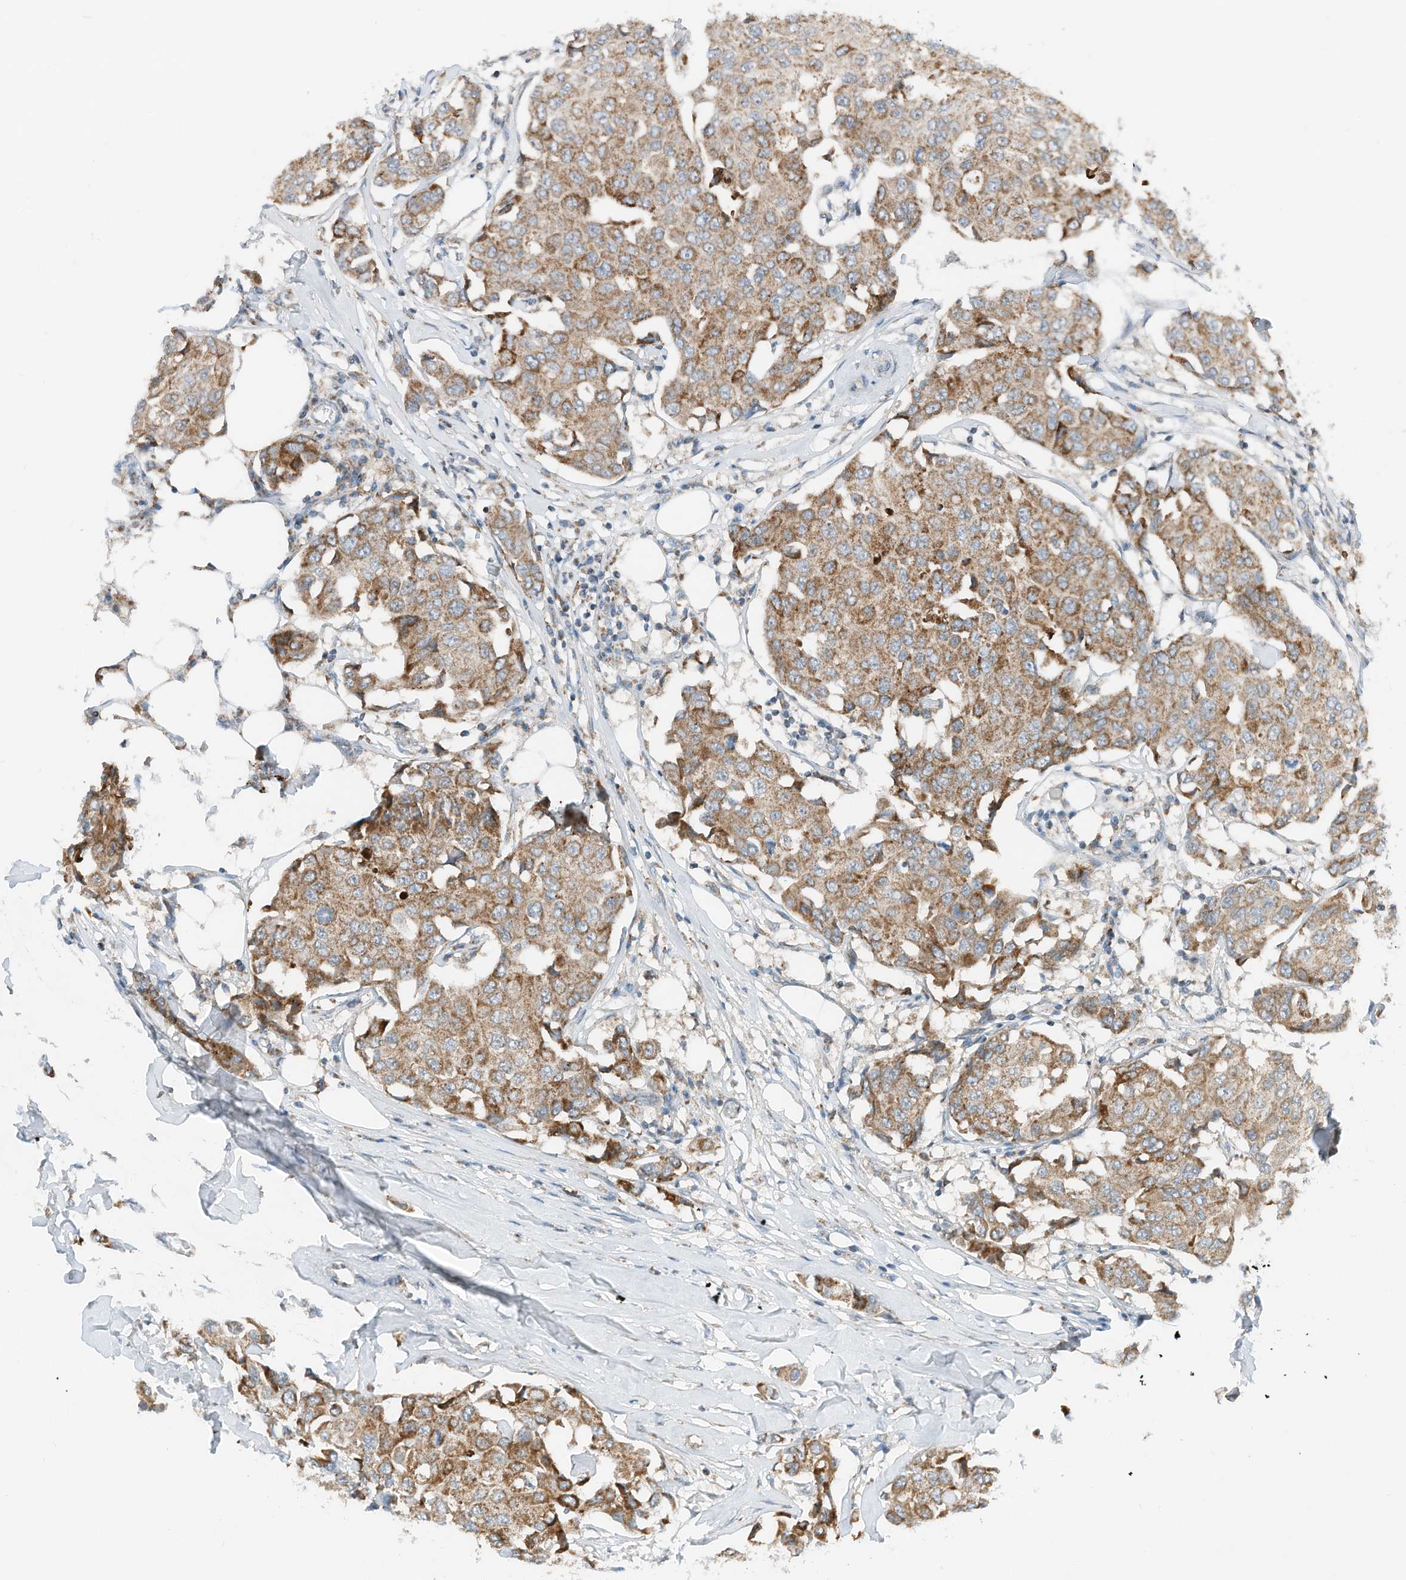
{"staining": {"intensity": "moderate", "quantity": ">75%", "location": "cytoplasmic/membranous"}, "tissue": "breast cancer", "cell_type": "Tumor cells", "image_type": "cancer", "snomed": [{"axis": "morphology", "description": "Duct carcinoma"}, {"axis": "topography", "description": "Breast"}], "caption": "Human breast cancer stained for a protein (brown) reveals moderate cytoplasmic/membranous positive positivity in approximately >75% of tumor cells.", "gene": "RMND1", "patient": {"sex": "female", "age": 80}}